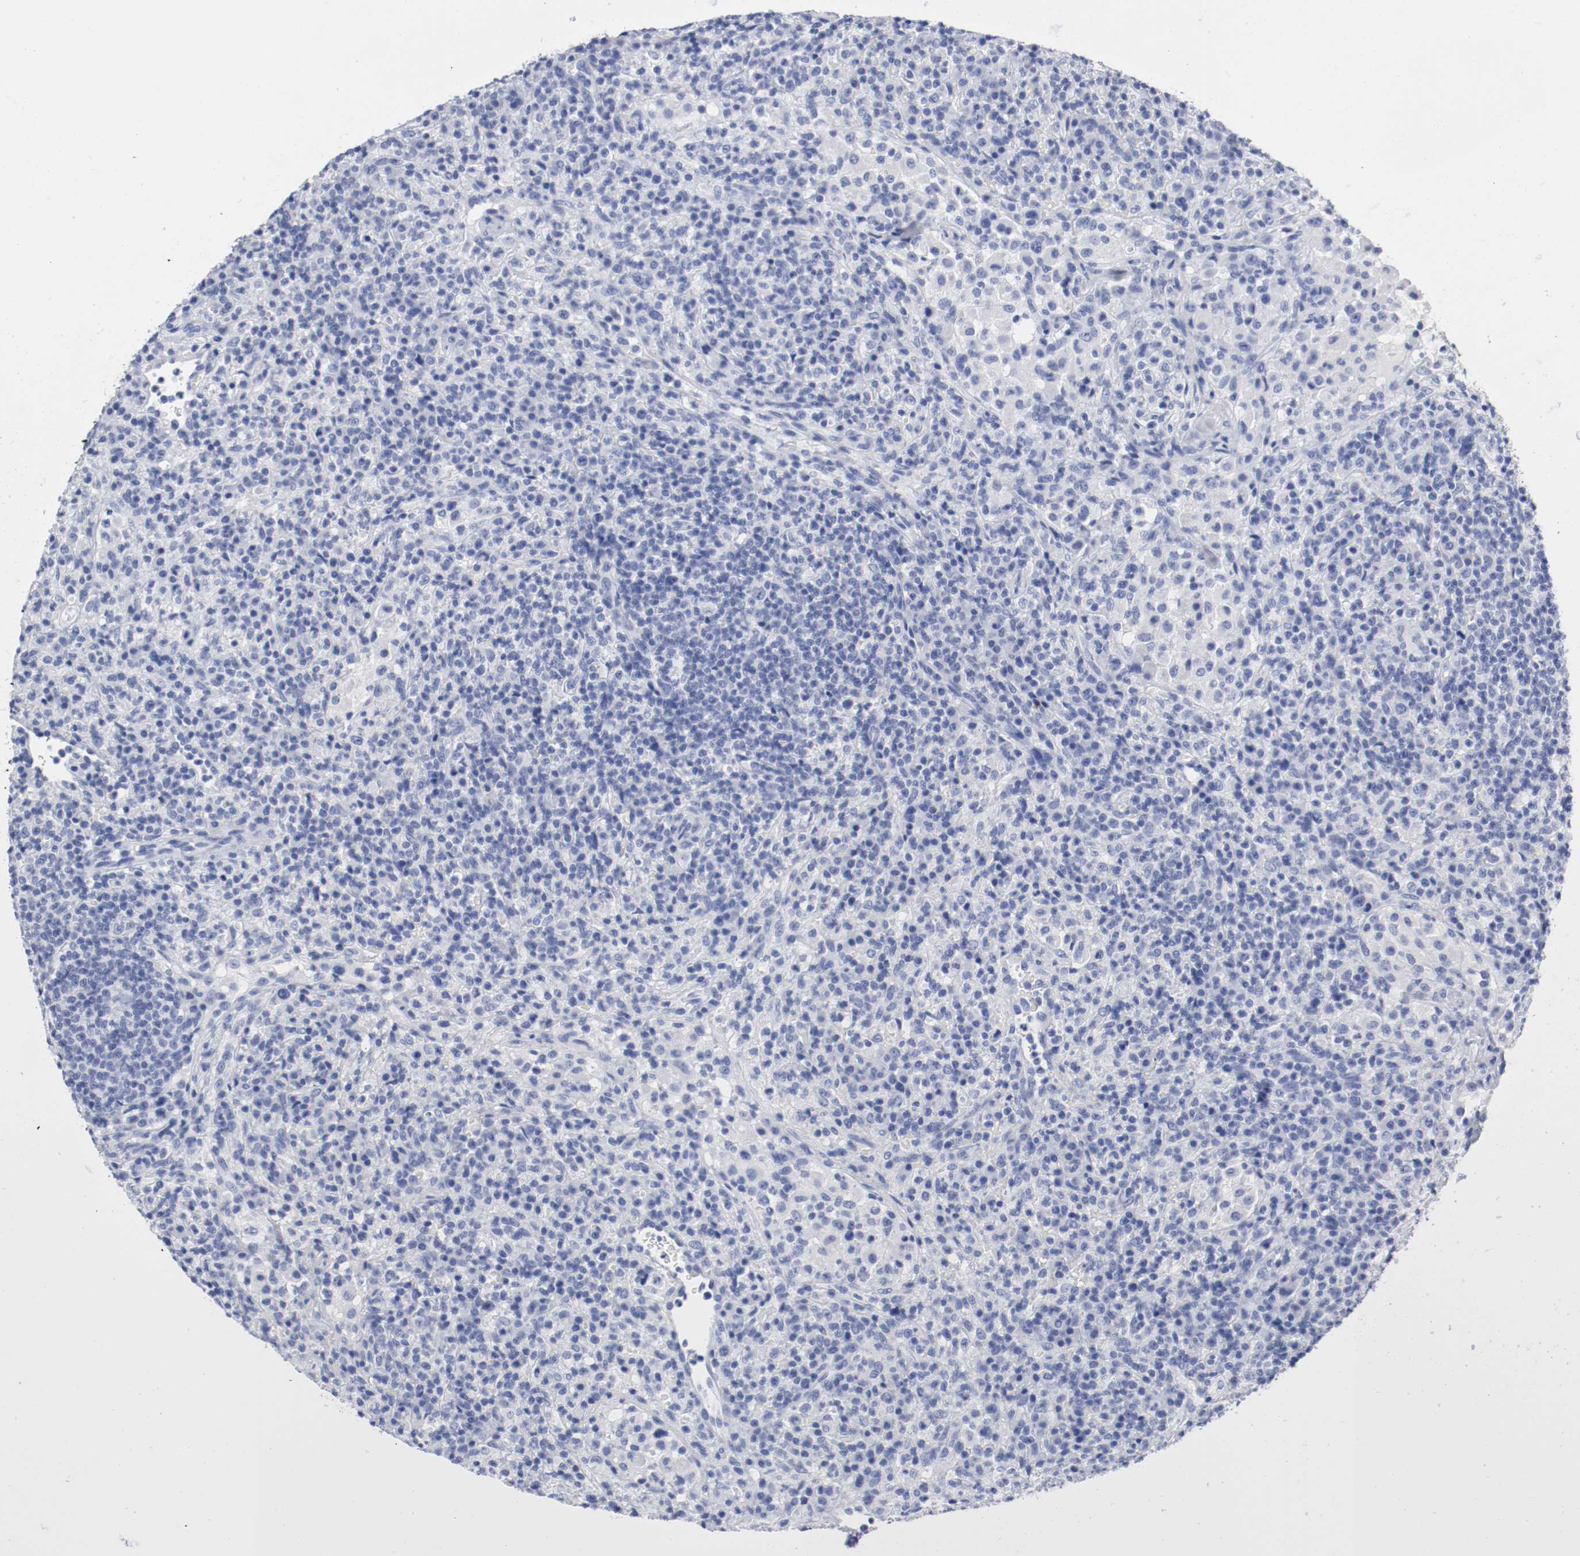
{"staining": {"intensity": "negative", "quantity": "none", "location": "none"}, "tissue": "lymphoma", "cell_type": "Tumor cells", "image_type": "cancer", "snomed": [{"axis": "morphology", "description": "Hodgkin's disease, NOS"}, {"axis": "topography", "description": "Lymph node"}], "caption": "IHC histopathology image of human Hodgkin's disease stained for a protein (brown), which exhibits no positivity in tumor cells.", "gene": "GAD1", "patient": {"sex": "male", "age": 65}}